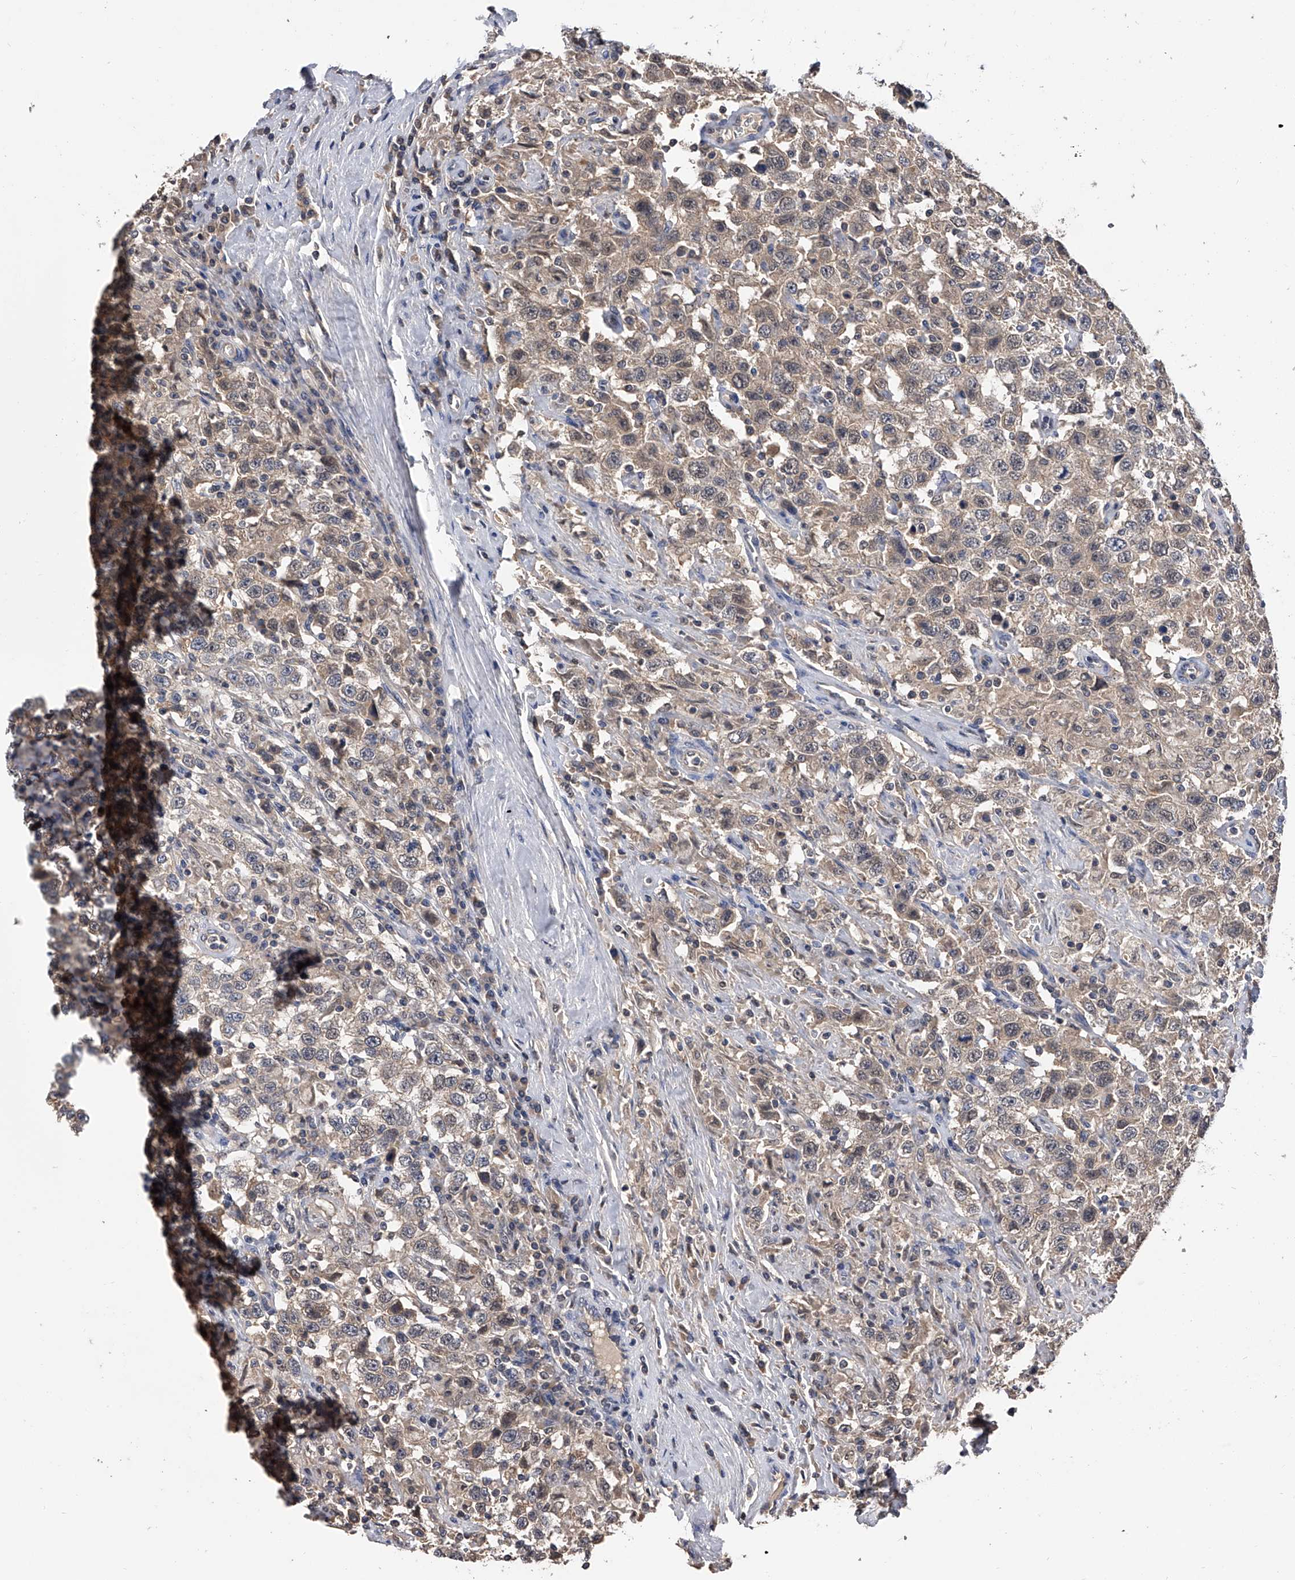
{"staining": {"intensity": "weak", "quantity": ">75%", "location": "cytoplasmic/membranous"}, "tissue": "testis cancer", "cell_type": "Tumor cells", "image_type": "cancer", "snomed": [{"axis": "morphology", "description": "Seminoma, NOS"}, {"axis": "topography", "description": "Testis"}], "caption": "DAB immunohistochemical staining of testis seminoma reveals weak cytoplasmic/membranous protein expression in approximately >75% of tumor cells. Nuclei are stained in blue.", "gene": "EFCAB7", "patient": {"sex": "male", "age": 41}}